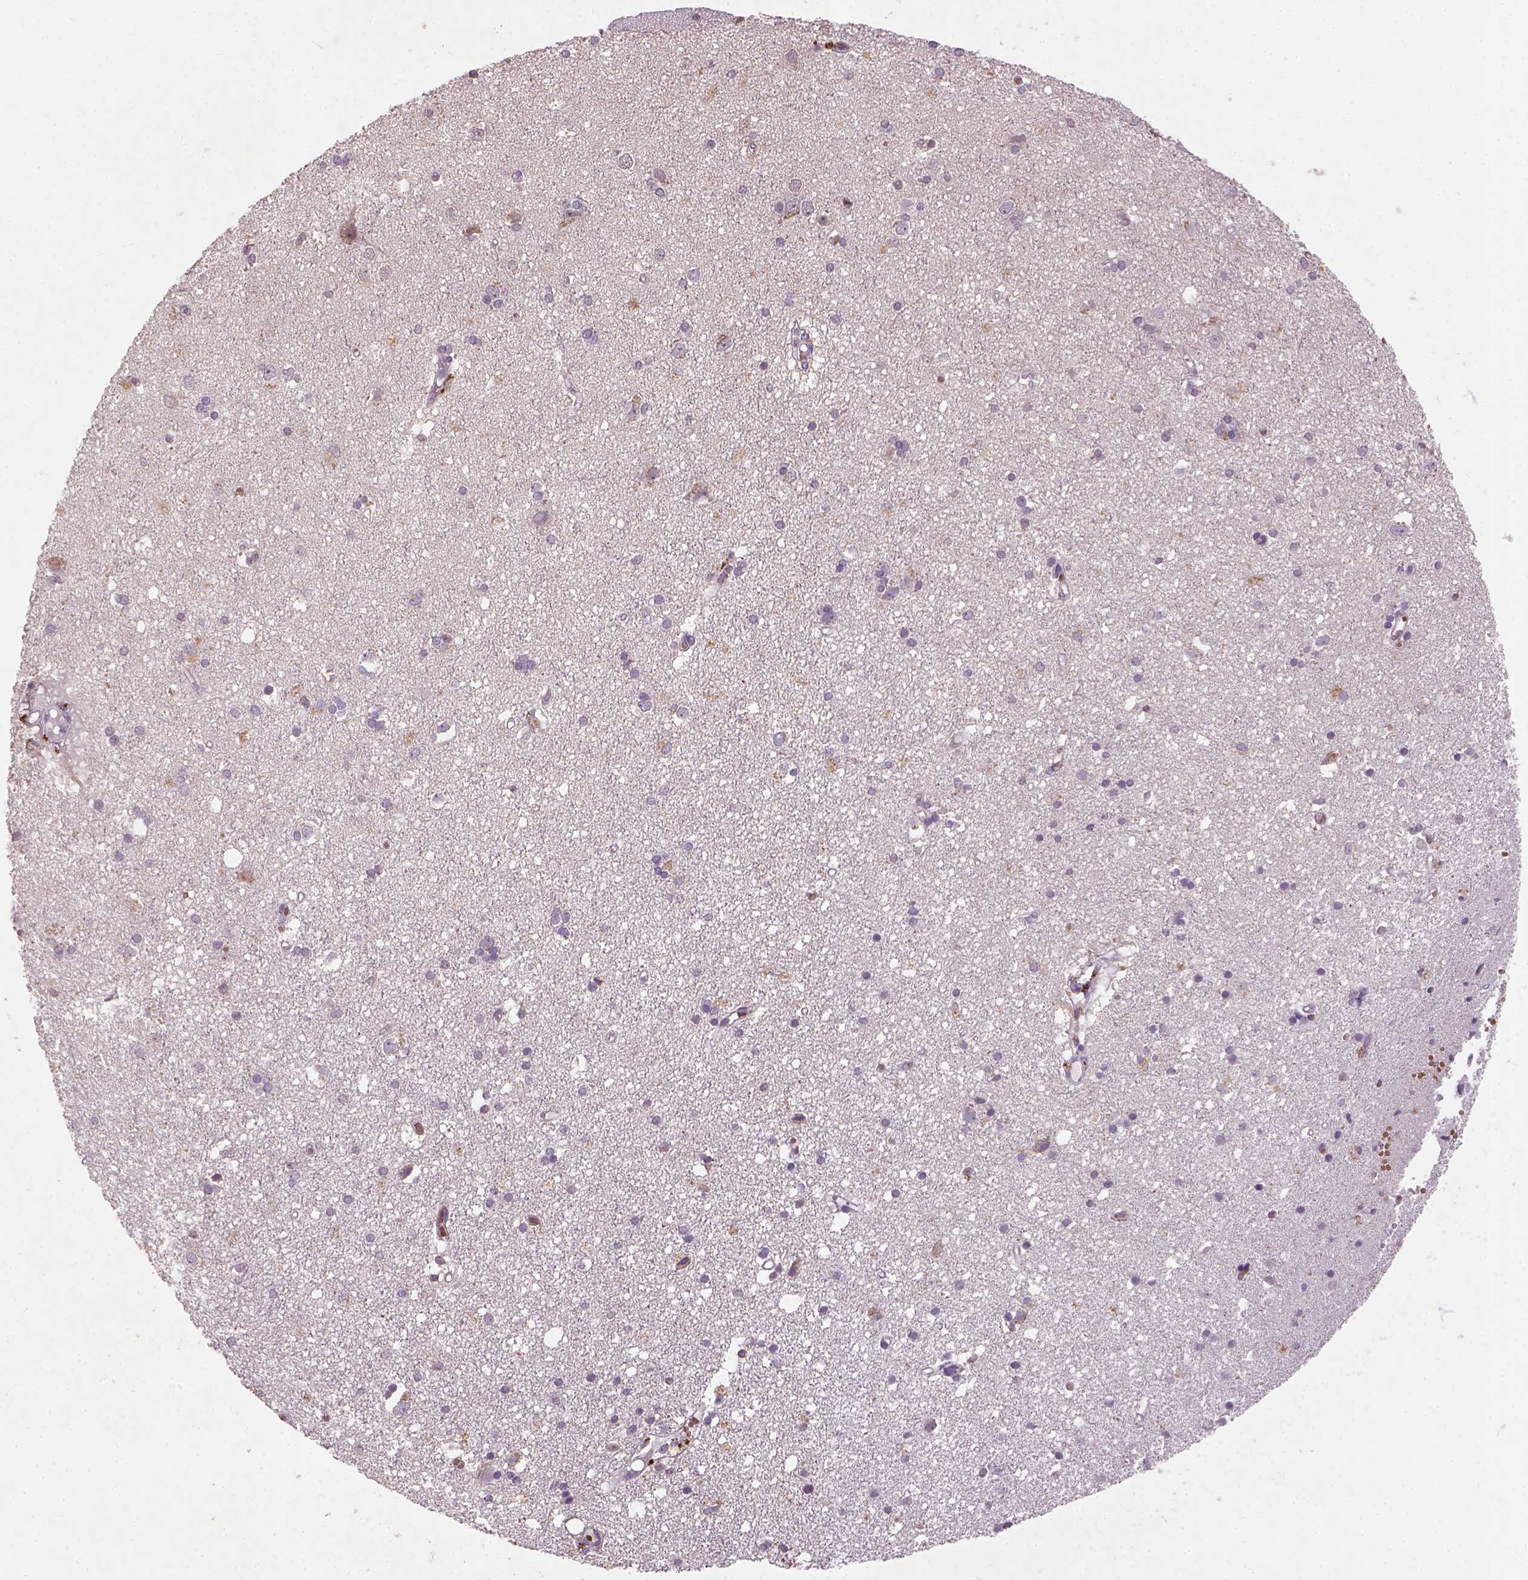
{"staining": {"intensity": "negative", "quantity": "none", "location": "none"}, "tissue": "cerebral cortex", "cell_type": "Endothelial cells", "image_type": "normal", "snomed": [{"axis": "morphology", "description": "Normal tissue, NOS"}, {"axis": "morphology", "description": "Glioma, malignant, High grade"}, {"axis": "topography", "description": "Cerebral cortex"}], "caption": "This is an immunohistochemistry photomicrograph of benign cerebral cortex. There is no staining in endothelial cells.", "gene": "NUDT3", "patient": {"sex": "male", "age": 71}}